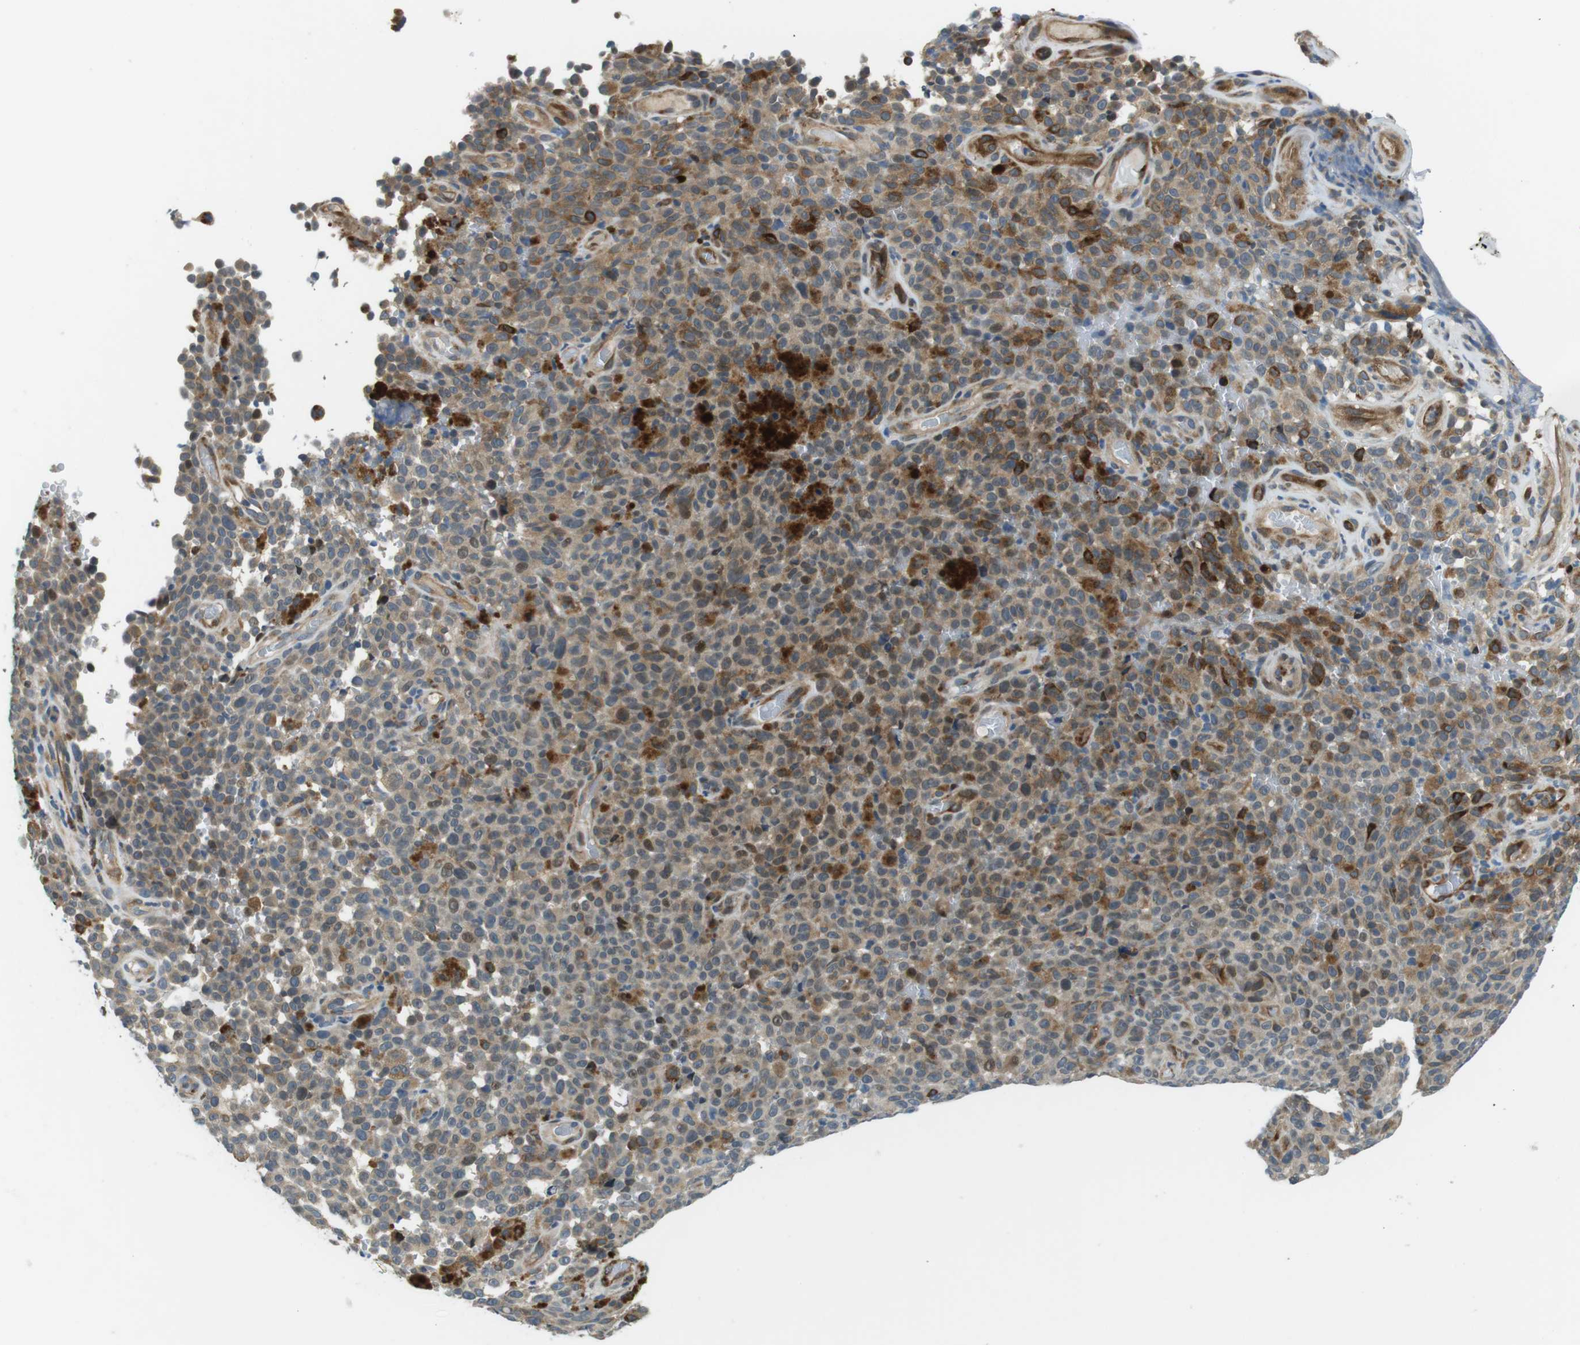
{"staining": {"intensity": "weak", "quantity": "25%-75%", "location": "cytoplasmic/membranous"}, "tissue": "melanoma", "cell_type": "Tumor cells", "image_type": "cancer", "snomed": [{"axis": "morphology", "description": "Malignant melanoma, NOS"}, {"axis": "topography", "description": "Skin"}], "caption": "The image exhibits staining of melanoma, revealing weak cytoplasmic/membranous protein positivity (brown color) within tumor cells. The staining is performed using DAB brown chromogen to label protein expression. The nuclei are counter-stained blue using hematoxylin.", "gene": "PALD1", "patient": {"sex": "female", "age": 82}}